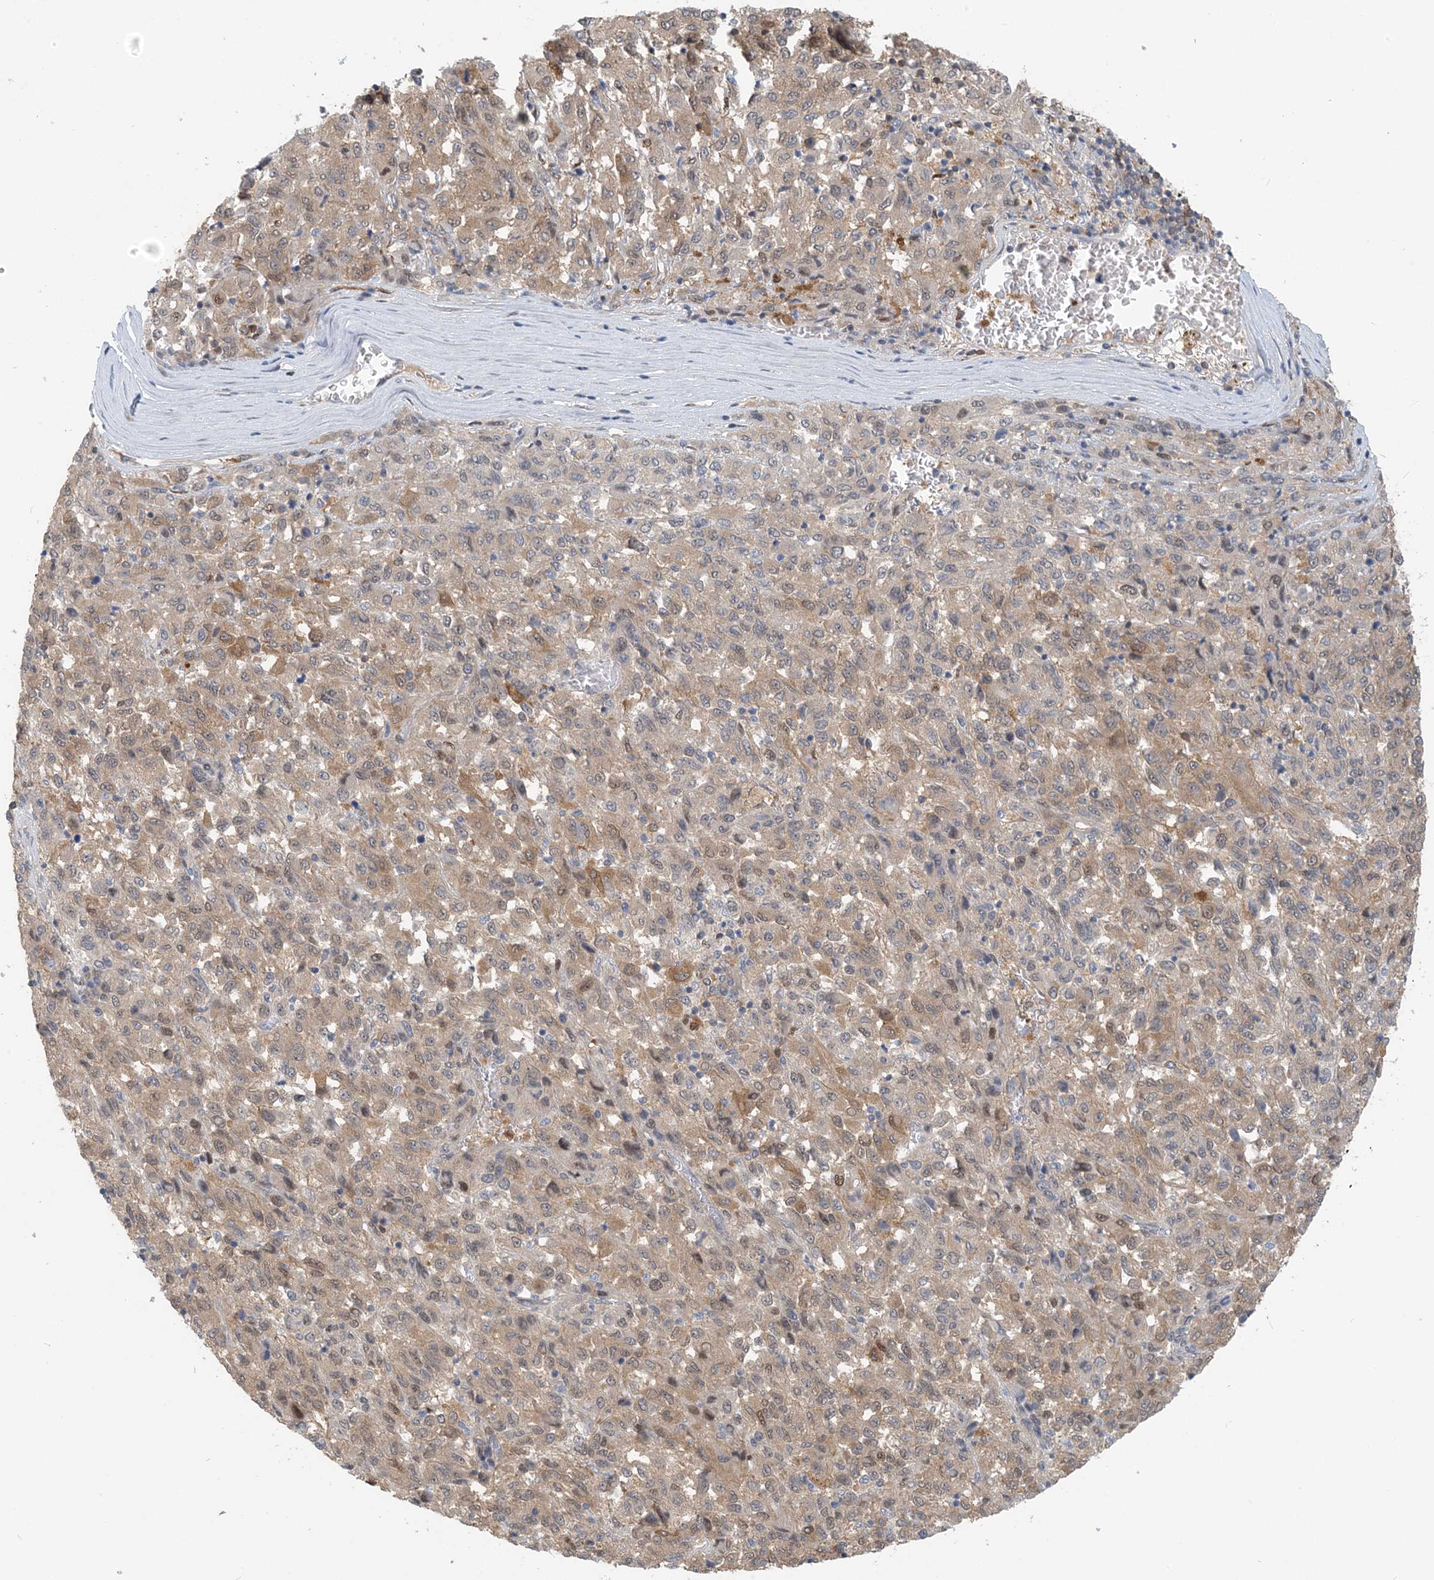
{"staining": {"intensity": "moderate", "quantity": ">75%", "location": "cytoplasmic/membranous,nuclear"}, "tissue": "melanoma", "cell_type": "Tumor cells", "image_type": "cancer", "snomed": [{"axis": "morphology", "description": "Malignant melanoma, Metastatic site"}, {"axis": "topography", "description": "Lung"}], "caption": "Immunohistochemistry (IHC) of malignant melanoma (metastatic site) displays medium levels of moderate cytoplasmic/membranous and nuclear staining in about >75% of tumor cells.", "gene": "ZC3H12A", "patient": {"sex": "male", "age": 64}}